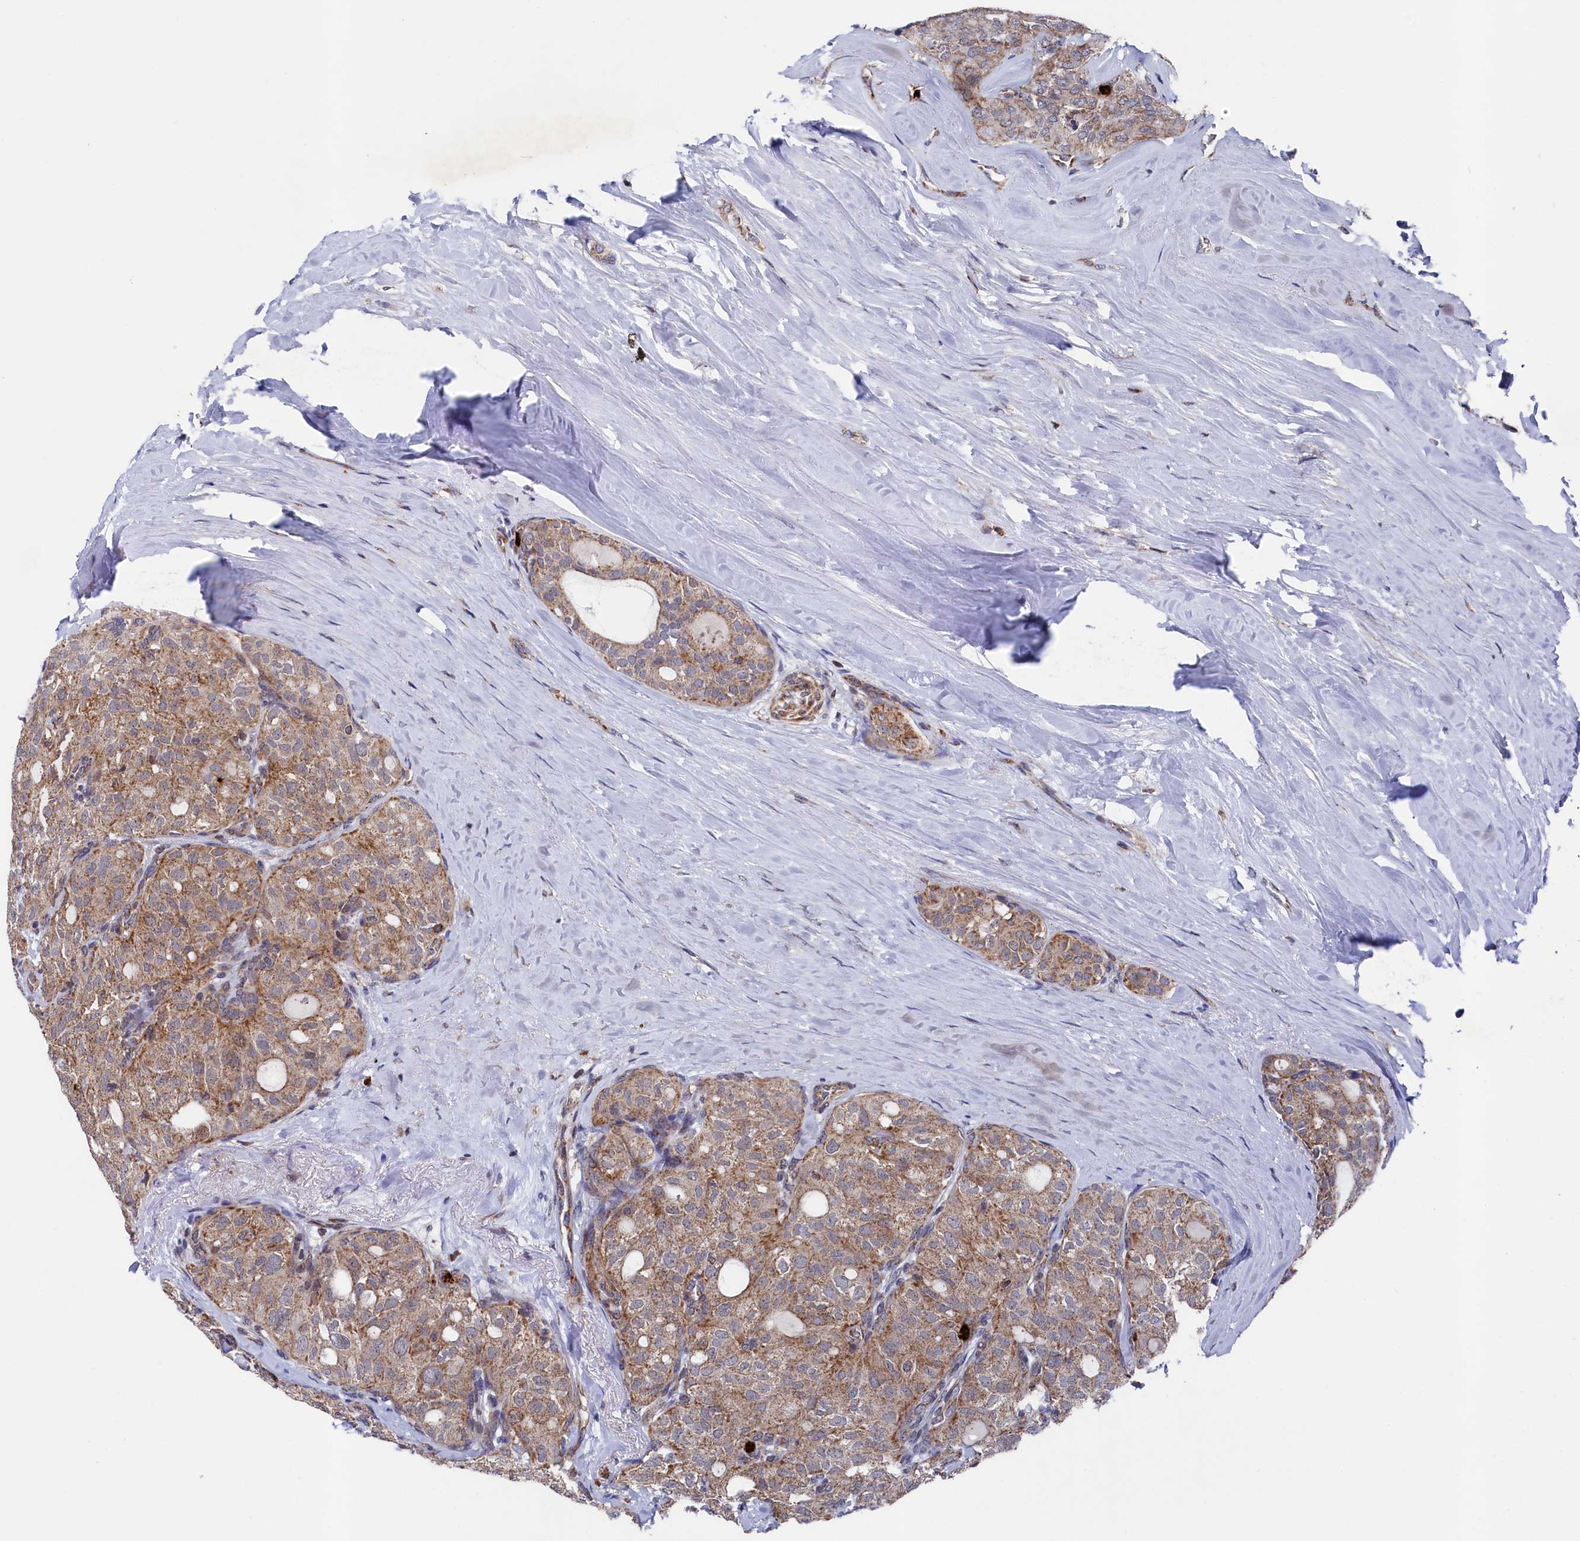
{"staining": {"intensity": "moderate", "quantity": ">75%", "location": "cytoplasmic/membranous"}, "tissue": "thyroid cancer", "cell_type": "Tumor cells", "image_type": "cancer", "snomed": [{"axis": "morphology", "description": "Follicular adenoma carcinoma, NOS"}, {"axis": "topography", "description": "Thyroid gland"}], "caption": "High-magnification brightfield microscopy of thyroid cancer (follicular adenoma carcinoma) stained with DAB (brown) and counterstained with hematoxylin (blue). tumor cells exhibit moderate cytoplasmic/membranous expression is identified in about>75% of cells.", "gene": "CHCHD1", "patient": {"sex": "male", "age": 75}}